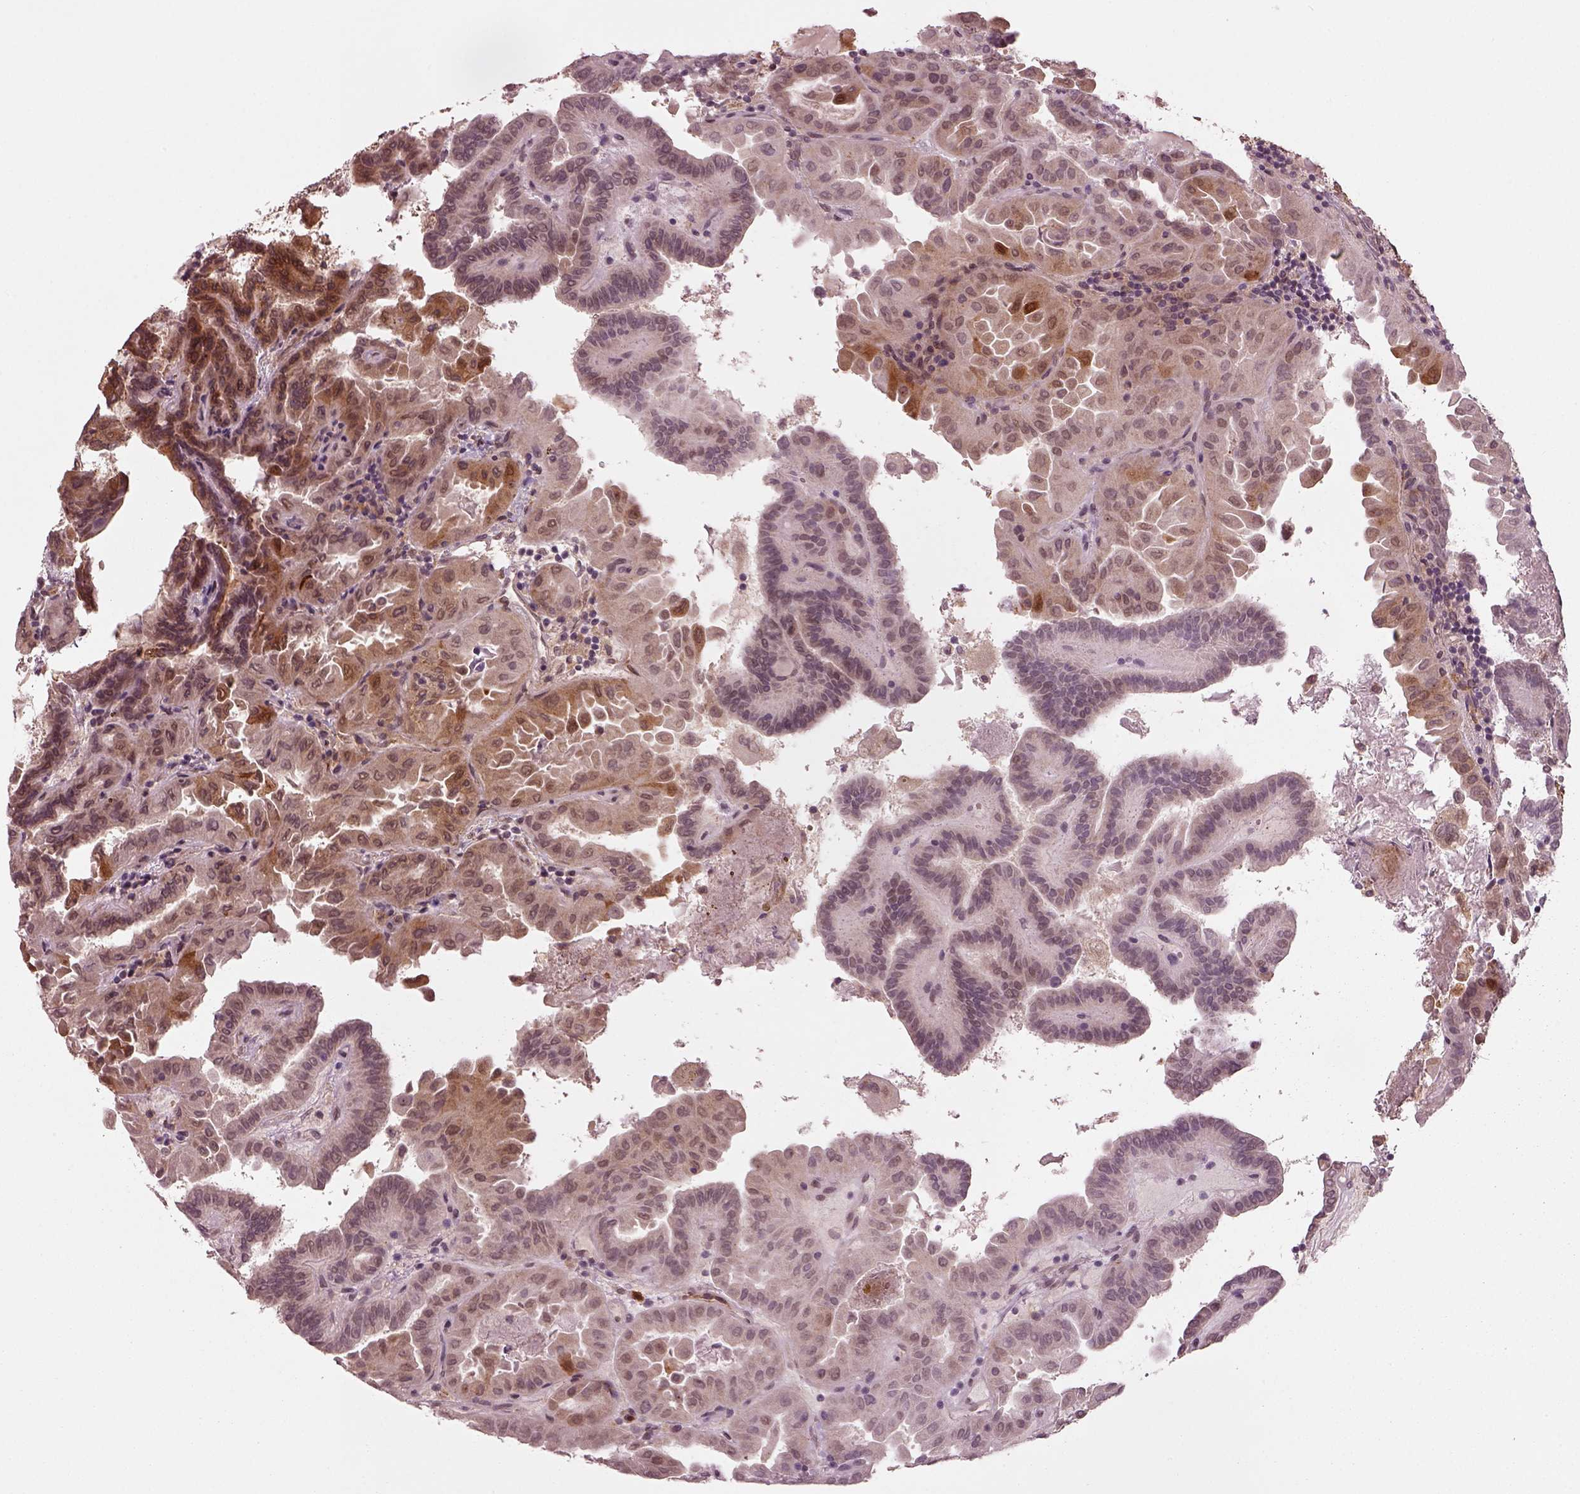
{"staining": {"intensity": "strong", "quantity": "<25%", "location": "cytoplasmic/membranous"}, "tissue": "thyroid cancer", "cell_type": "Tumor cells", "image_type": "cancer", "snomed": [{"axis": "morphology", "description": "Papillary adenocarcinoma, NOS"}, {"axis": "topography", "description": "Thyroid gland"}], "caption": "This is an image of immunohistochemistry staining of papillary adenocarcinoma (thyroid), which shows strong expression in the cytoplasmic/membranous of tumor cells.", "gene": "WASHC2A", "patient": {"sex": "female", "age": 46}}